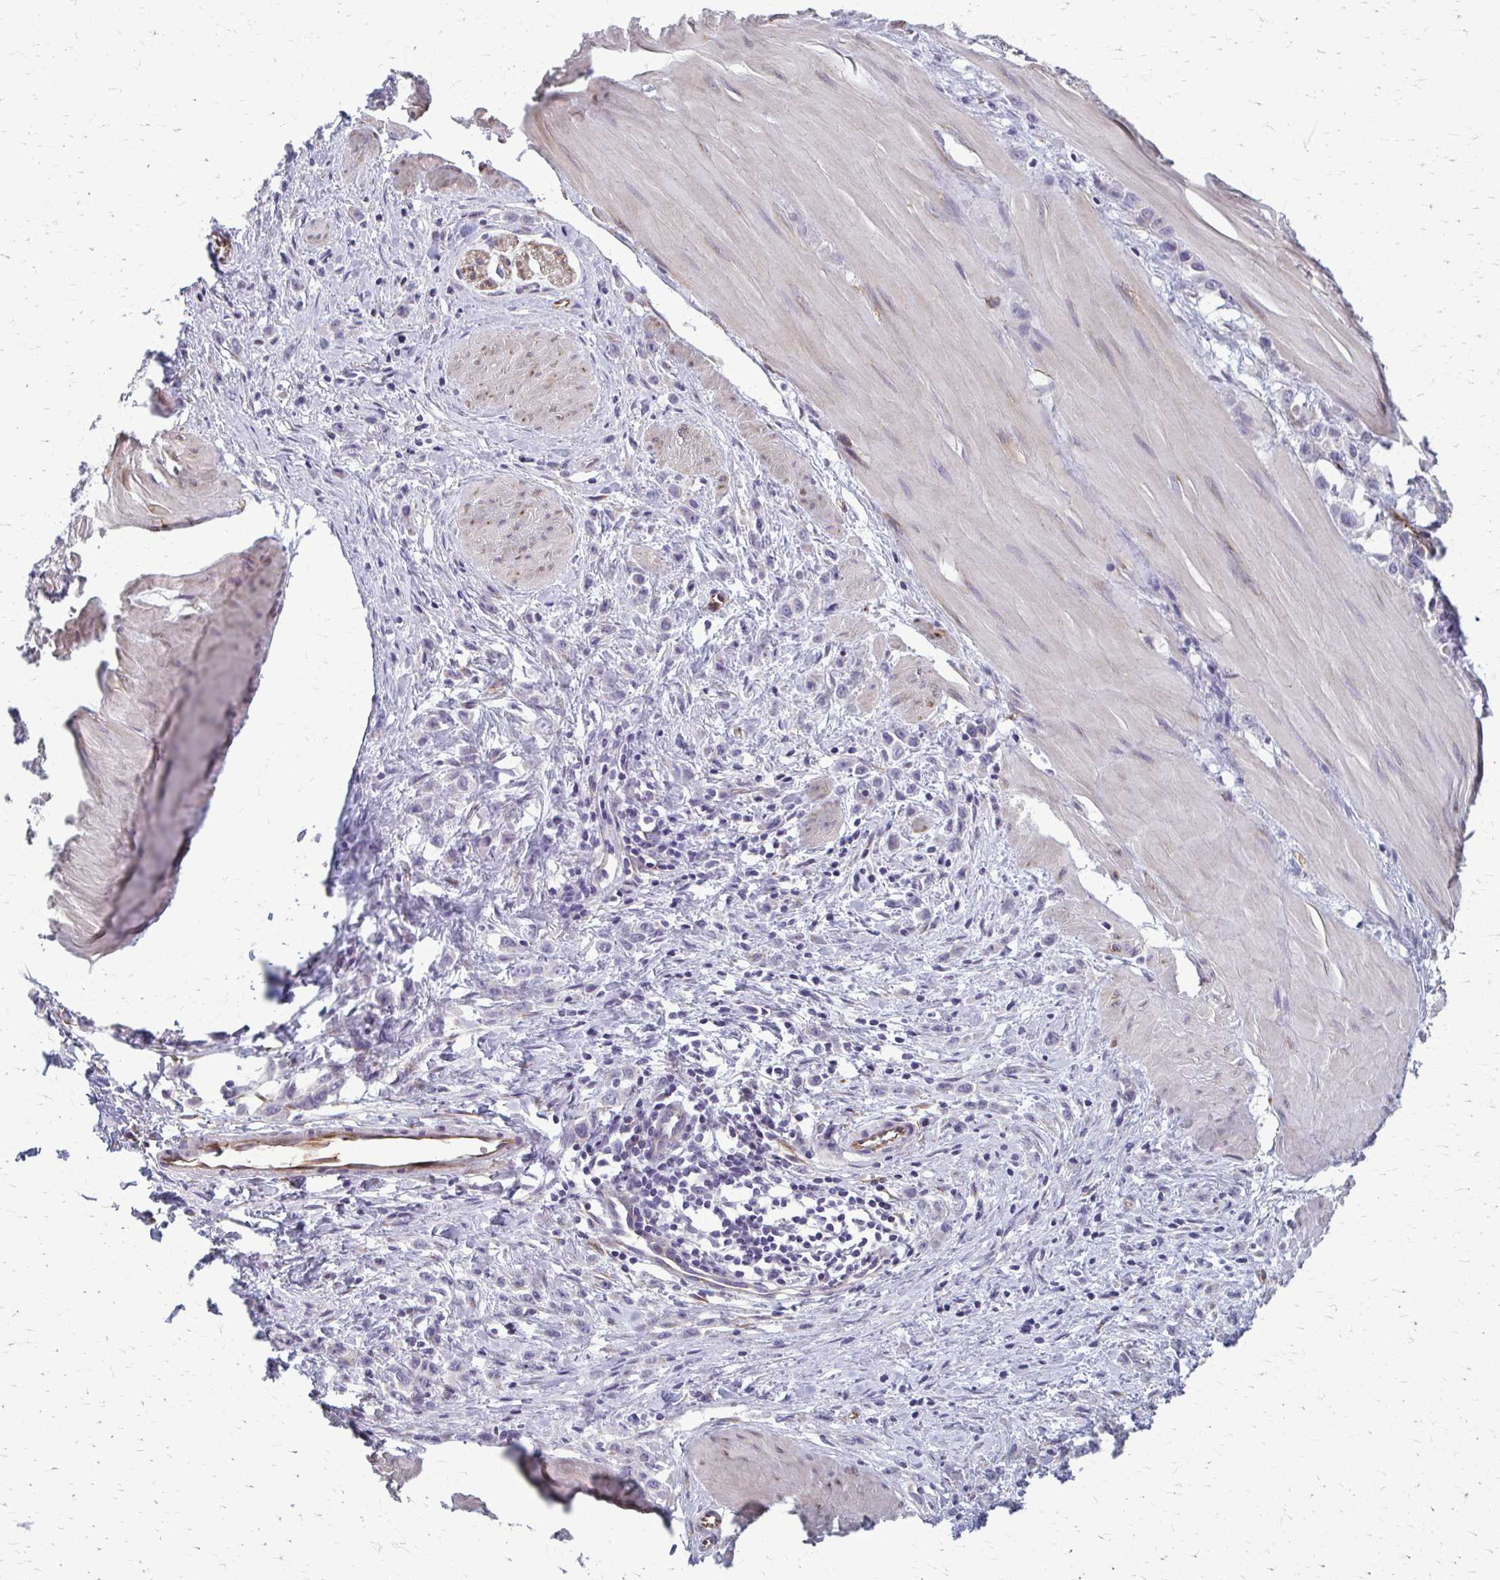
{"staining": {"intensity": "negative", "quantity": "none", "location": "none"}, "tissue": "stomach cancer", "cell_type": "Tumor cells", "image_type": "cancer", "snomed": [{"axis": "morphology", "description": "Adenocarcinoma, NOS"}, {"axis": "topography", "description": "Stomach"}], "caption": "Immunohistochemistry (IHC) histopathology image of neoplastic tissue: human stomach adenocarcinoma stained with DAB exhibits no significant protein staining in tumor cells.", "gene": "DEPP1", "patient": {"sex": "male", "age": 47}}